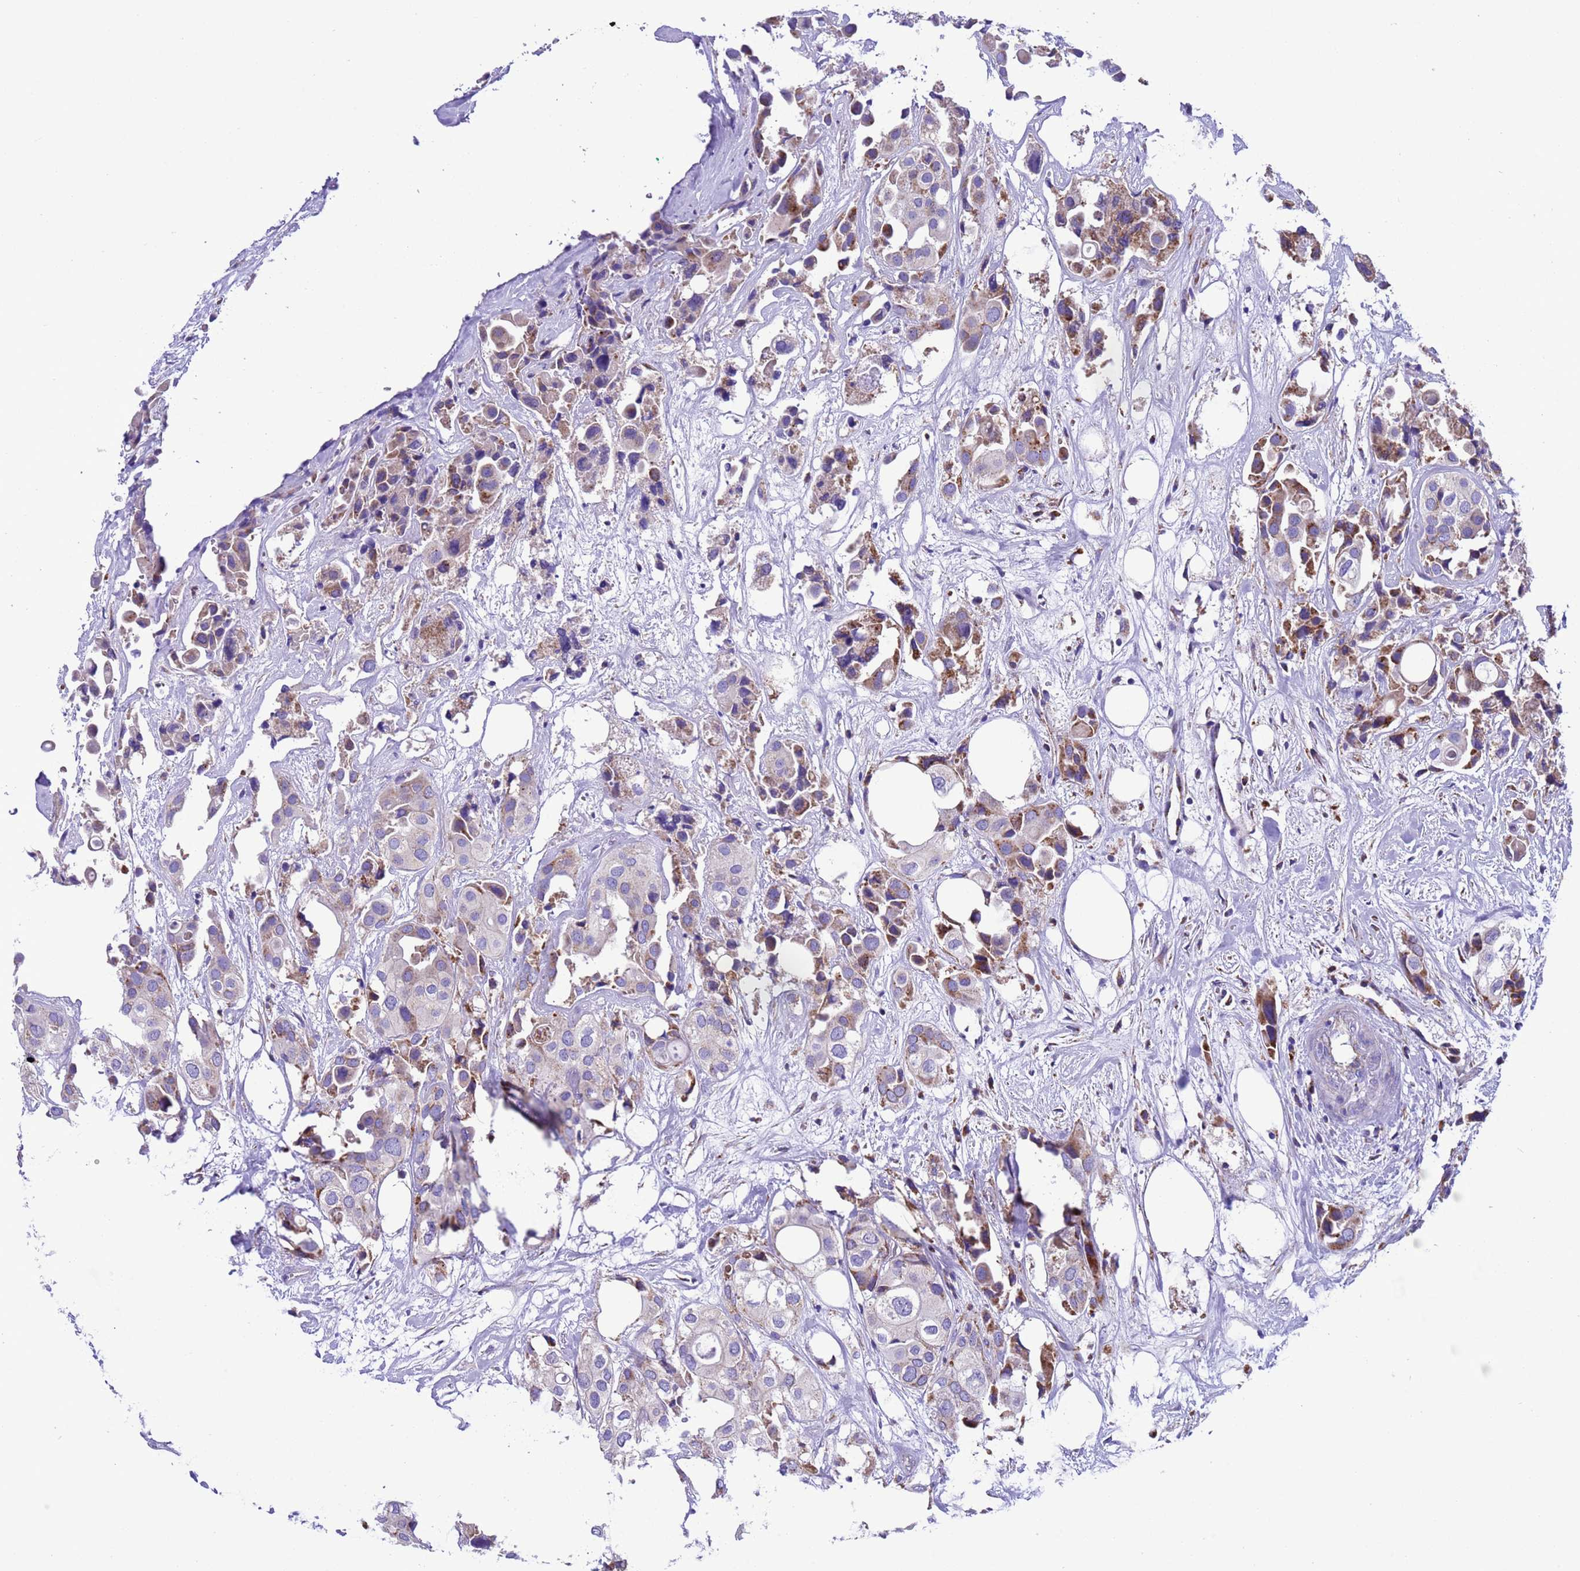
{"staining": {"intensity": "moderate", "quantity": "25%-75%", "location": "cytoplasmic/membranous"}, "tissue": "urothelial cancer", "cell_type": "Tumor cells", "image_type": "cancer", "snomed": [{"axis": "morphology", "description": "Urothelial carcinoma, High grade"}, {"axis": "topography", "description": "Urinary bladder"}], "caption": "Immunohistochemical staining of urothelial carcinoma (high-grade) exhibits medium levels of moderate cytoplasmic/membranous staining in about 25%-75% of tumor cells.", "gene": "CCDC191", "patient": {"sex": "male", "age": 64}}